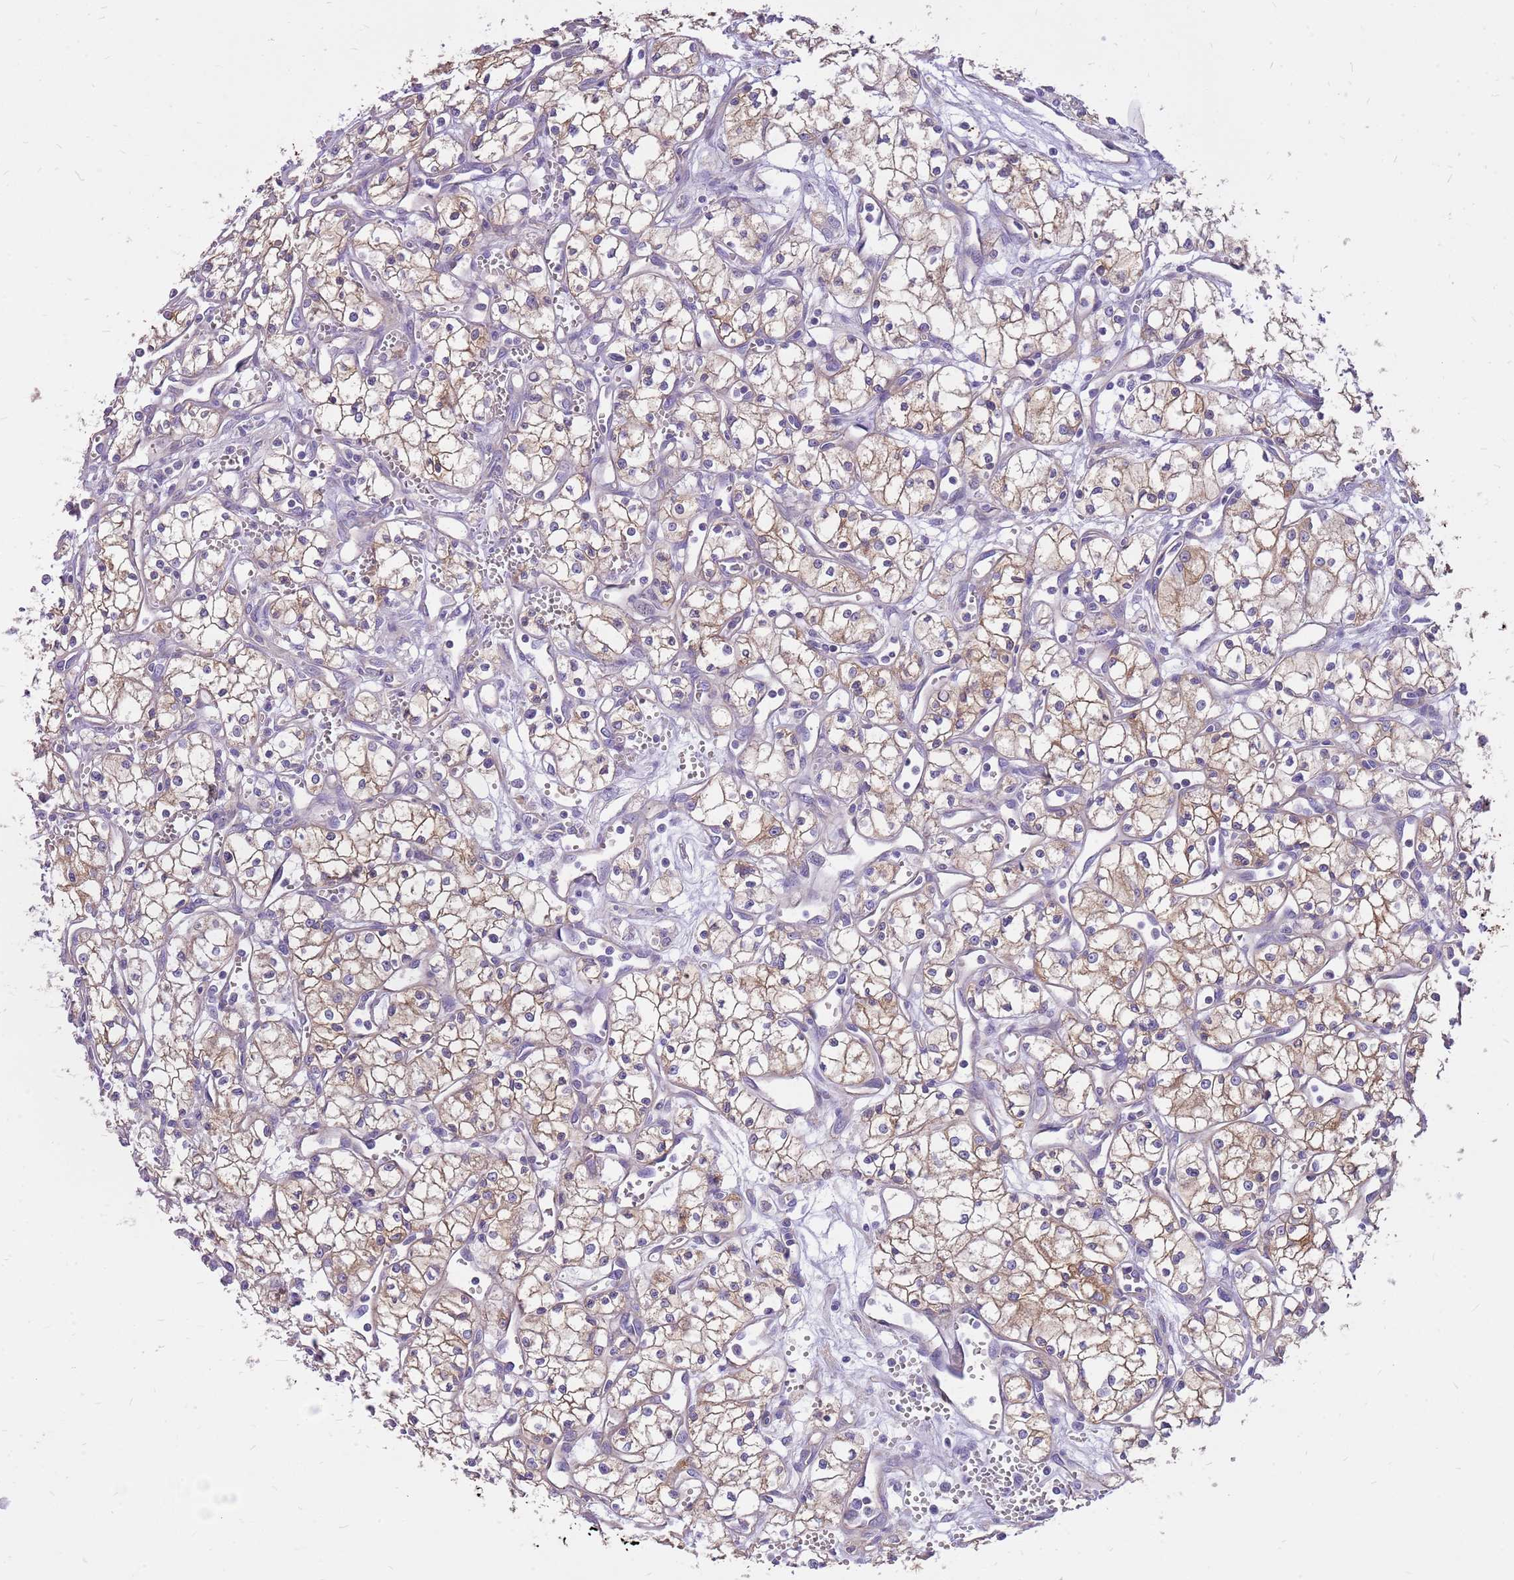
{"staining": {"intensity": "moderate", "quantity": "25%-75%", "location": "cytoplasmic/membranous"}, "tissue": "renal cancer", "cell_type": "Tumor cells", "image_type": "cancer", "snomed": [{"axis": "morphology", "description": "Adenocarcinoma, NOS"}, {"axis": "topography", "description": "Kidney"}], "caption": "Human renal cancer stained for a protein (brown) displays moderate cytoplasmic/membranous positive expression in about 25%-75% of tumor cells.", "gene": "WASHC4", "patient": {"sex": "male", "age": 59}}